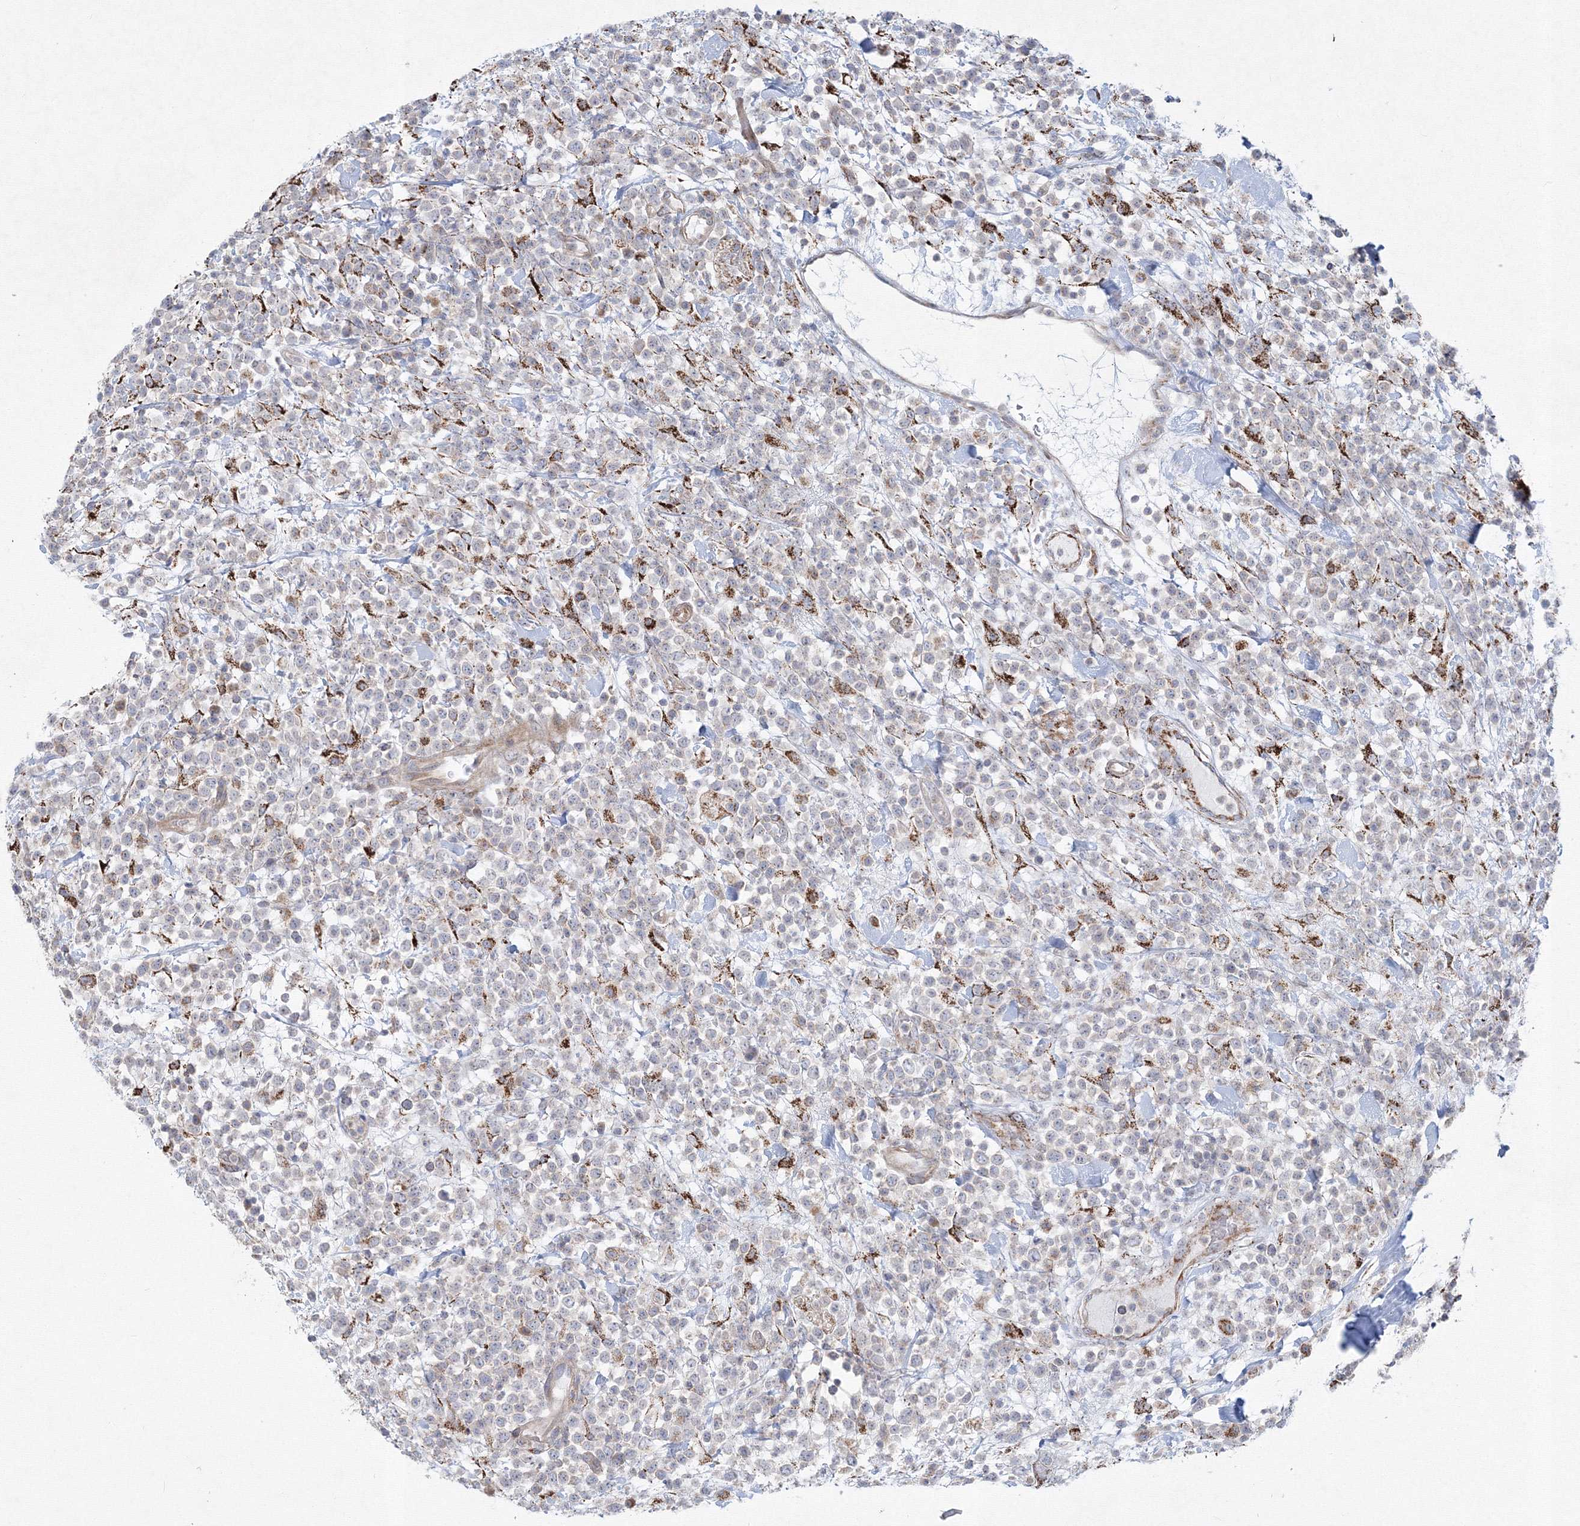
{"staining": {"intensity": "negative", "quantity": "none", "location": "none"}, "tissue": "lymphoma", "cell_type": "Tumor cells", "image_type": "cancer", "snomed": [{"axis": "morphology", "description": "Malignant lymphoma, non-Hodgkin's type, High grade"}, {"axis": "topography", "description": "Colon"}], "caption": "The image shows no staining of tumor cells in high-grade malignant lymphoma, non-Hodgkin's type.", "gene": "WDR49", "patient": {"sex": "female", "age": 53}}